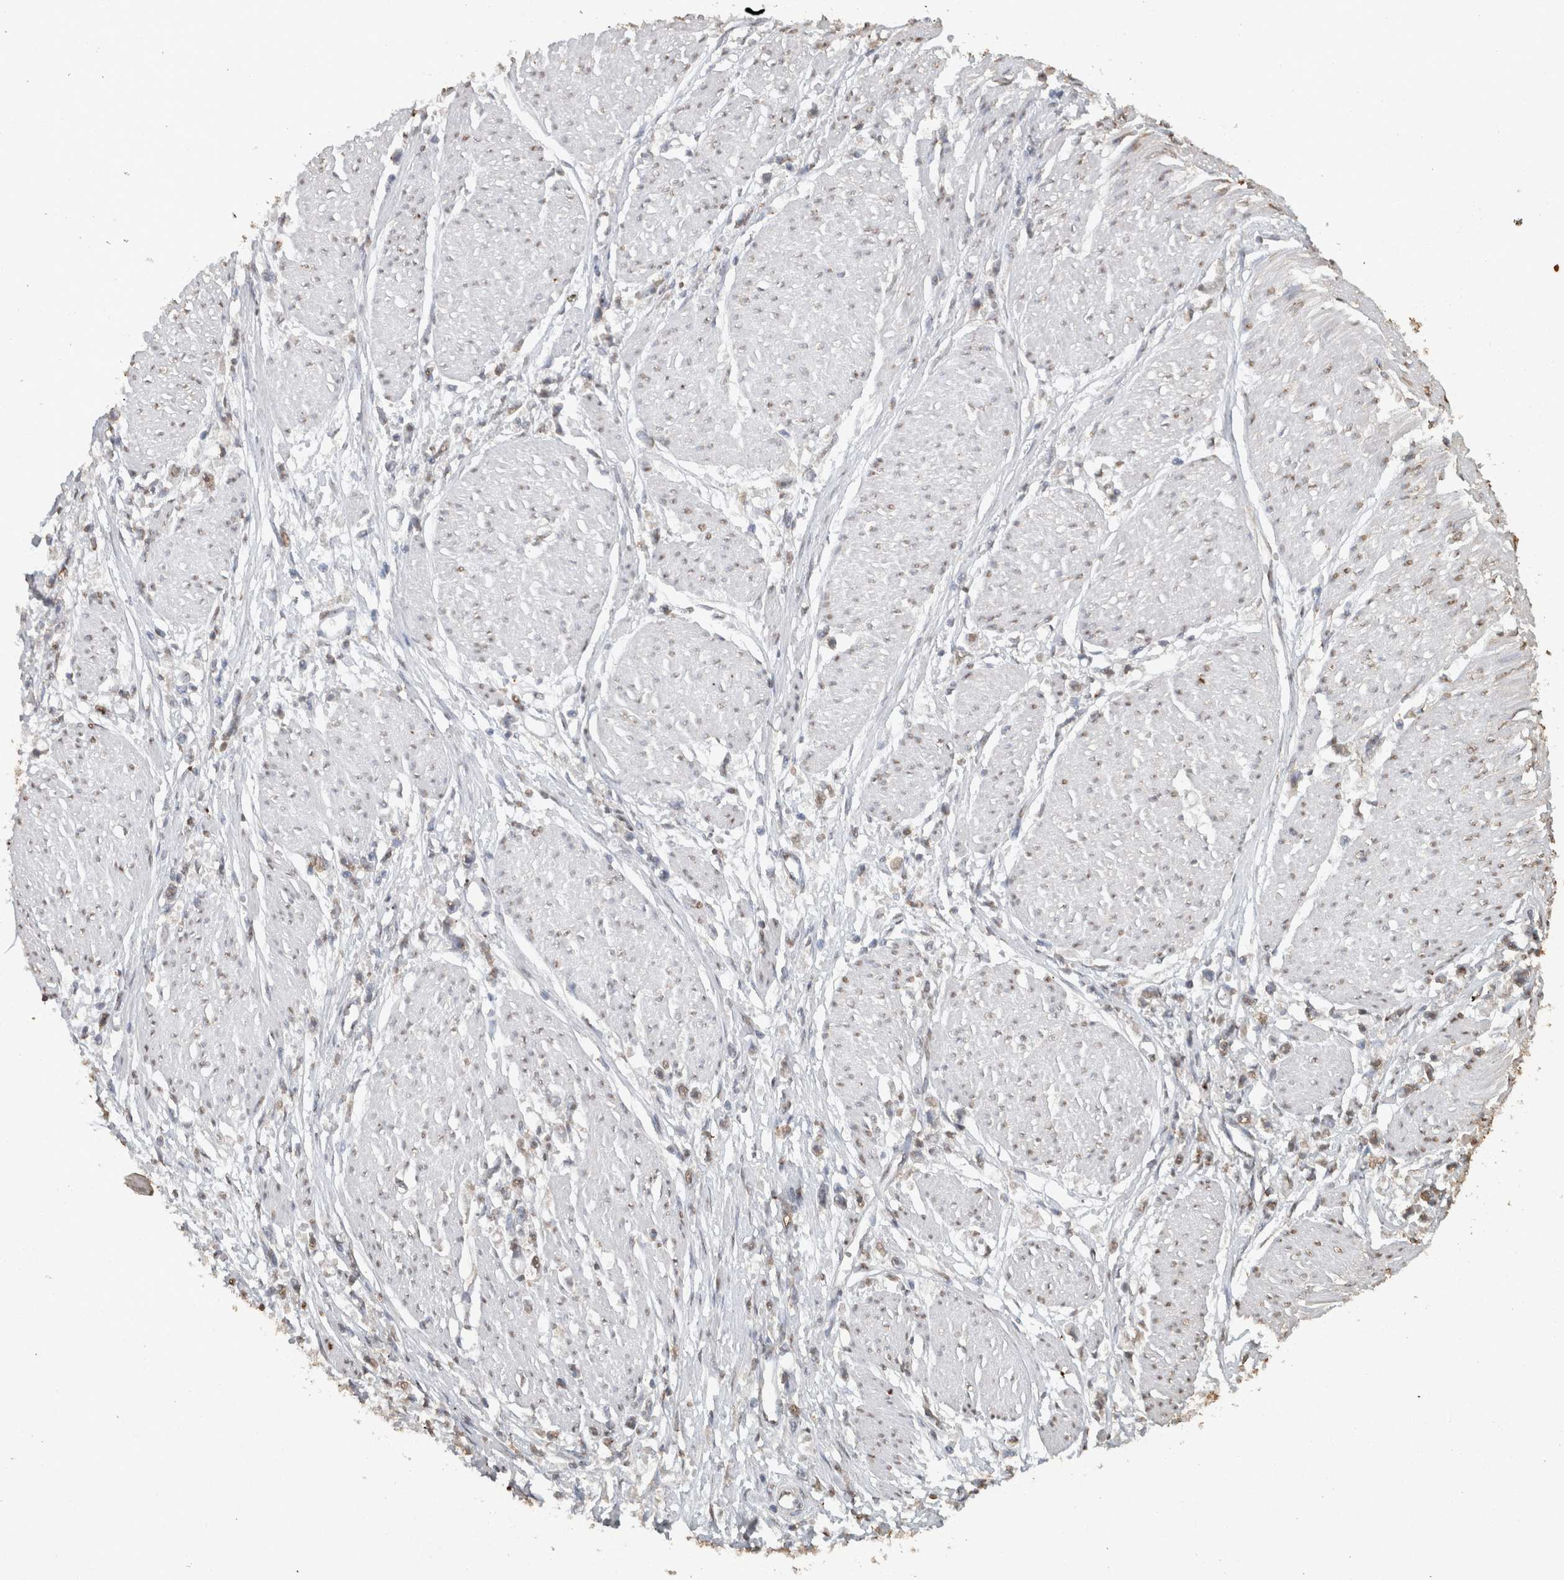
{"staining": {"intensity": "weak", "quantity": ">75%", "location": "nuclear"}, "tissue": "stomach cancer", "cell_type": "Tumor cells", "image_type": "cancer", "snomed": [{"axis": "morphology", "description": "Adenocarcinoma, NOS"}, {"axis": "topography", "description": "Stomach"}], "caption": "Human stomach cancer stained with a protein marker displays weak staining in tumor cells.", "gene": "HAND2", "patient": {"sex": "female", "age": 59}}